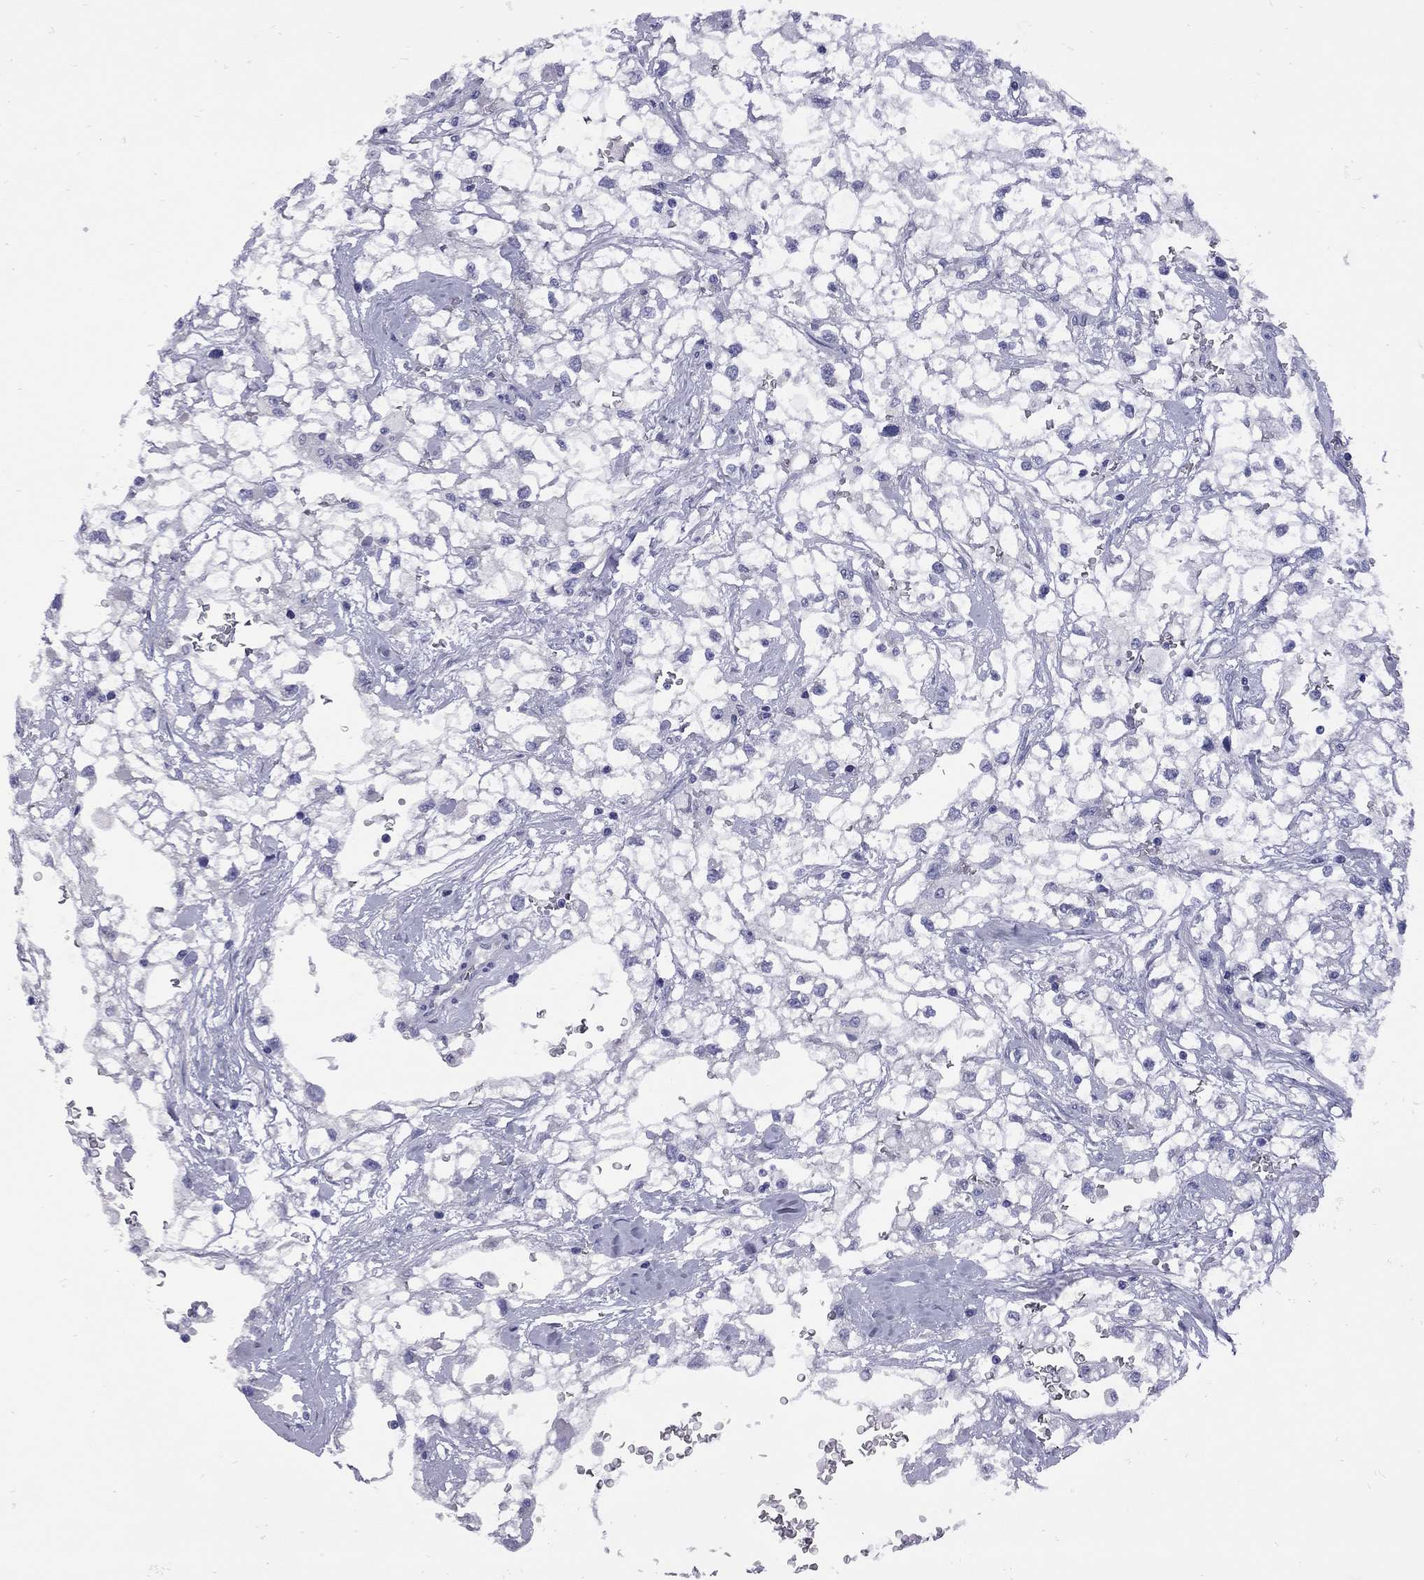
{"staining": {"intensity": "negative", "quantity": "none", "location": "none"}, "tissue": "renal cancer", "cell_type": "Tumor cells", "image_type": "cancer", "snomed": [{"axis": "morphology", "description": "Adenocarcinoma, NOS"}, {"axis": "topography", "description": "Kidney"}], "caption": "Immunohistochemistry (IHC) image of human renal adenocarcinoma stained for a protein (brown), which displays no positivity in tumor cells. Brightfield microscopy of IHC stained with DAB (3,3'-diaminobenzidine) (brown) and hematoxylin (blue), captured at high magnification.", "gene": "EPPIN", "patient": {"sex": "male", "age": 59}}